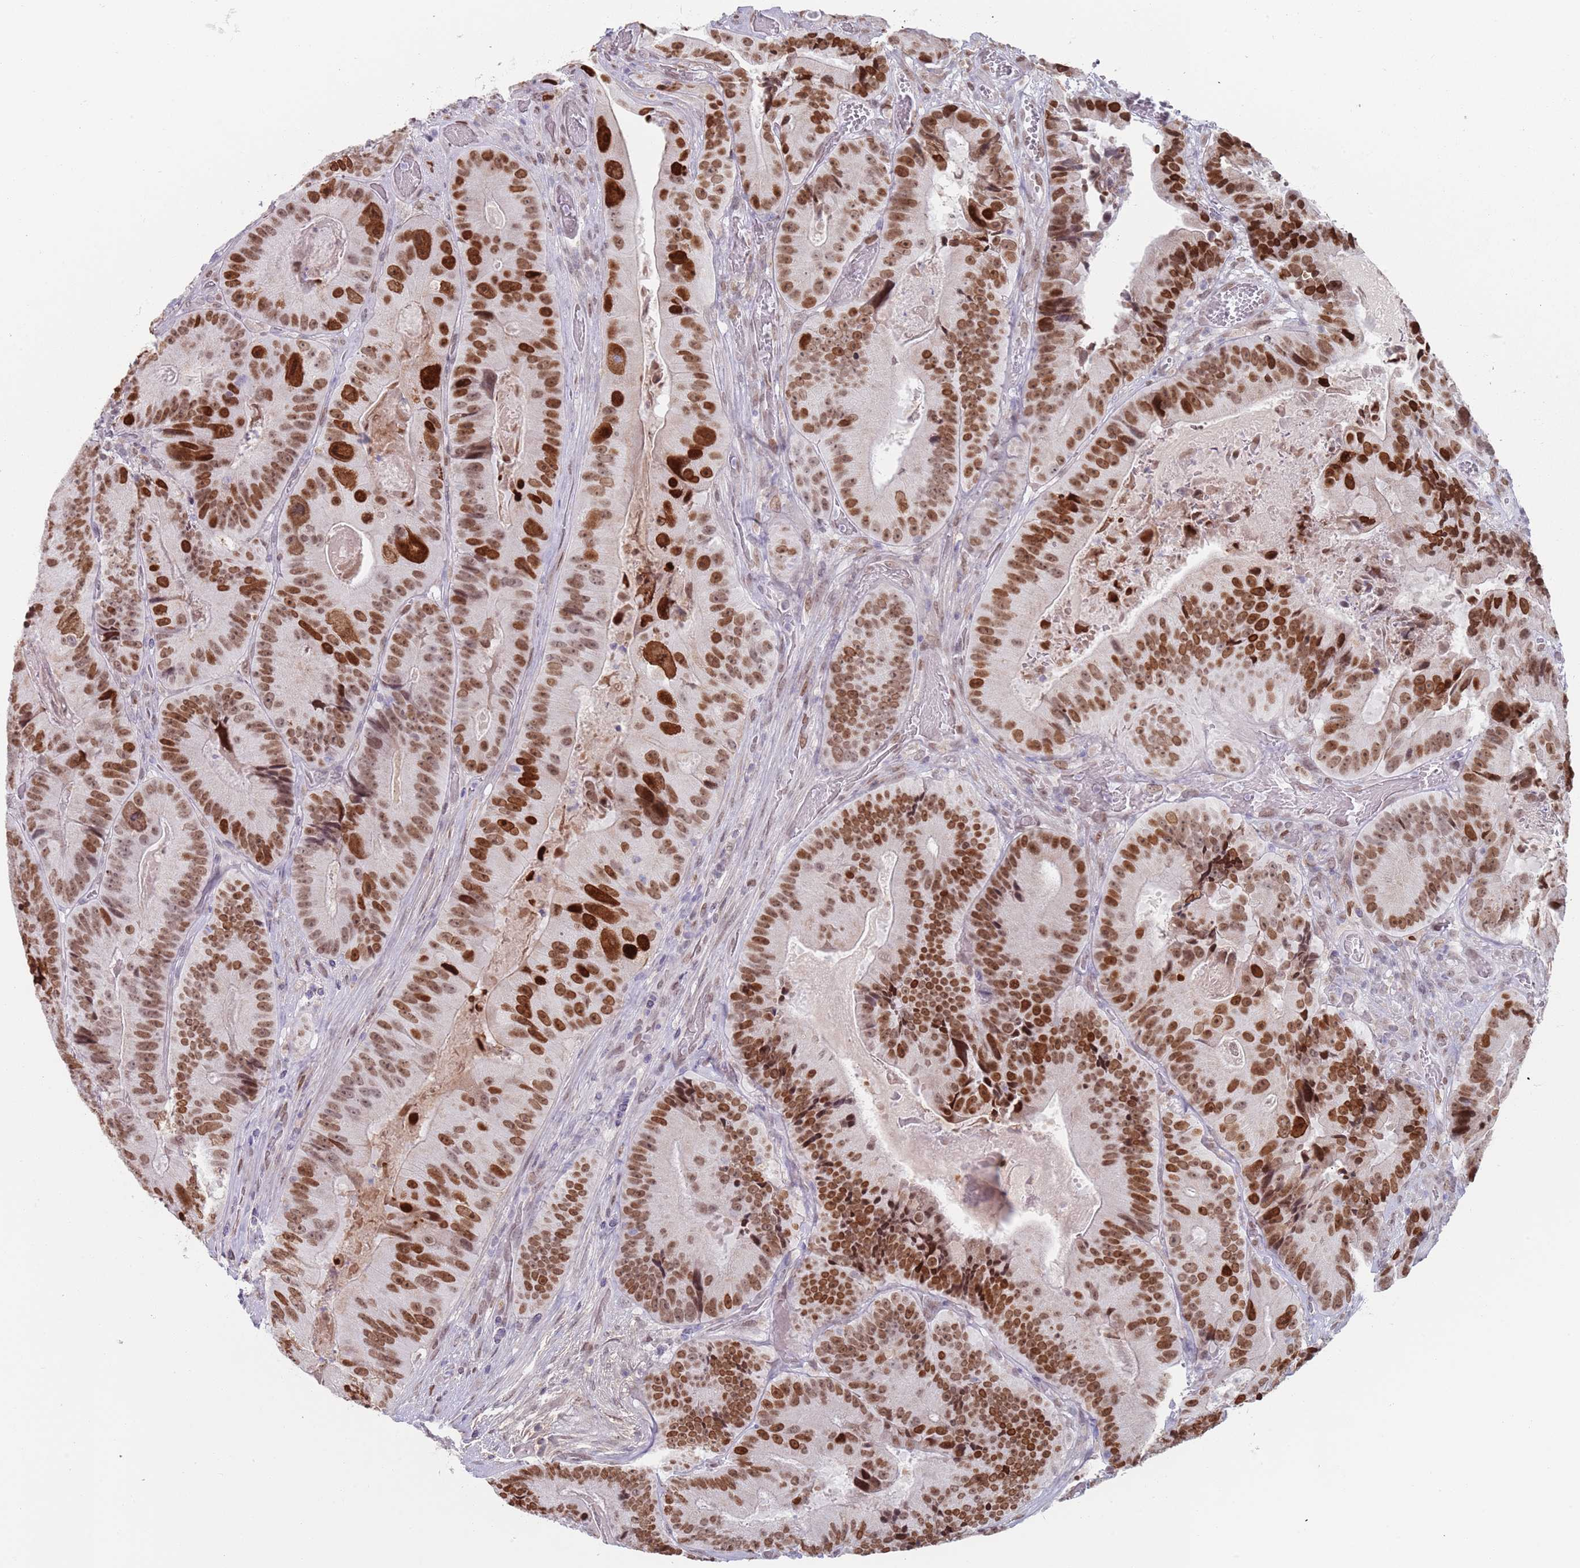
{"staining": {"intensity": "strong", "quantity": ">75%", "location": "nuclear"}, "tissue": "colorectal cancer", "cell_type": "Tumor cells", "image_type": "cancer", "snomed": [{"axis": "morphology", "description": "Adenocarcinoma, NOS"}, {"axis": "topography", "description": "Colon"}], "caption": "The image displays staining of adenocarcinoma (colorectal), revealing strong nuclear protein staining (brown color) within tumor cells. (DAB IHC, brown staining for protein, blue staining for nuclei).", "gene": "MFSD12", "patient": {"sex": "female", "age": 86}}